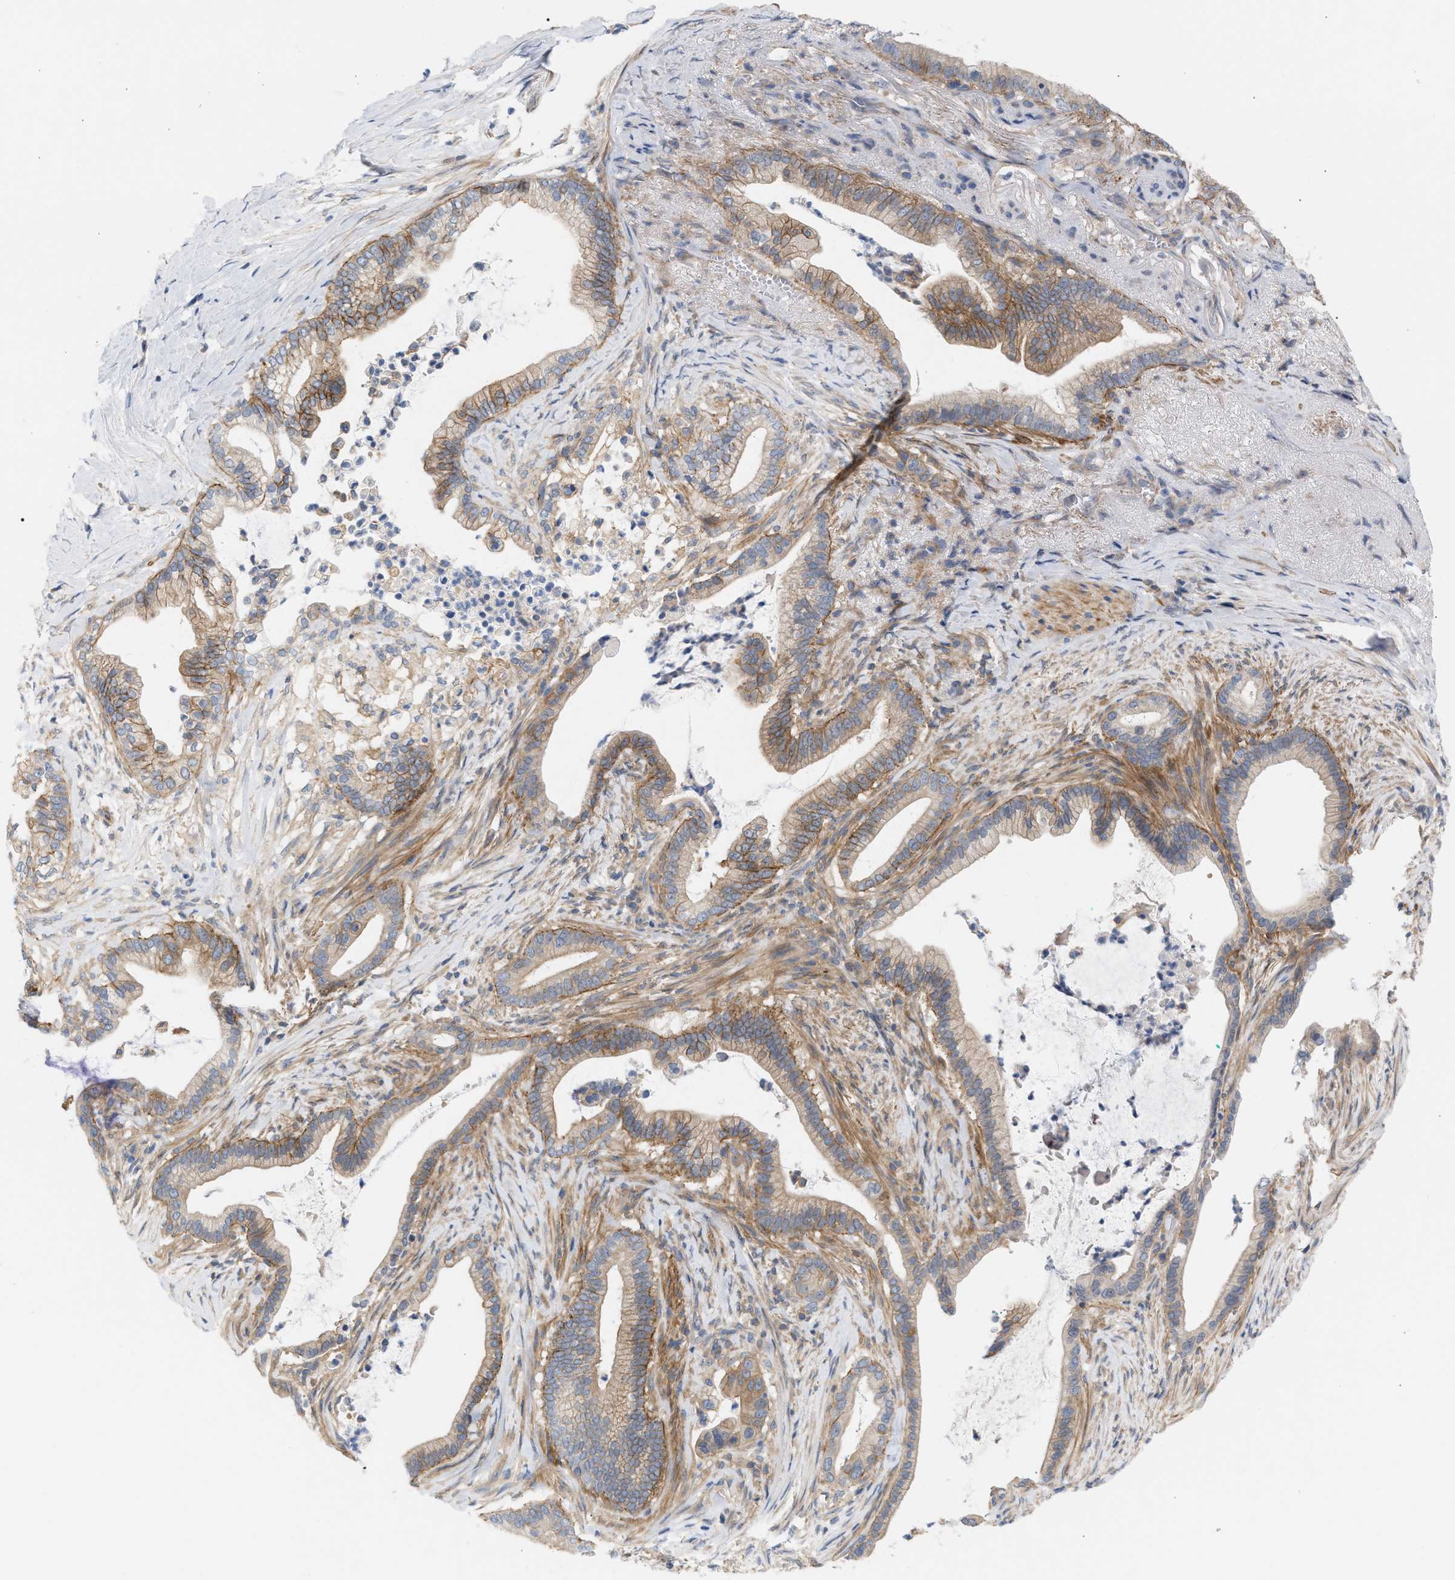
{"staining": {"intensity": "moderate", "quantity": ">75%", "location": "cytoplasmic/membranous"}, "tissue": "pancreatic cancer", "cell_type": "Tumor cells", "image_type": "cancer", "snomed": [{"axis": "morphology", "description": "Adenocarcinoma, NOS"}, {"axis": "topography", "description": "Pancreas"}], "caption": "Immunohistochemical staining of pancreatic cancer shows moderate cytoplasmic/membranous protein expression in approximately >75% of tumor cells.", "gene": "LRCH1", "patient": {"sex": "male", "age": 69}}